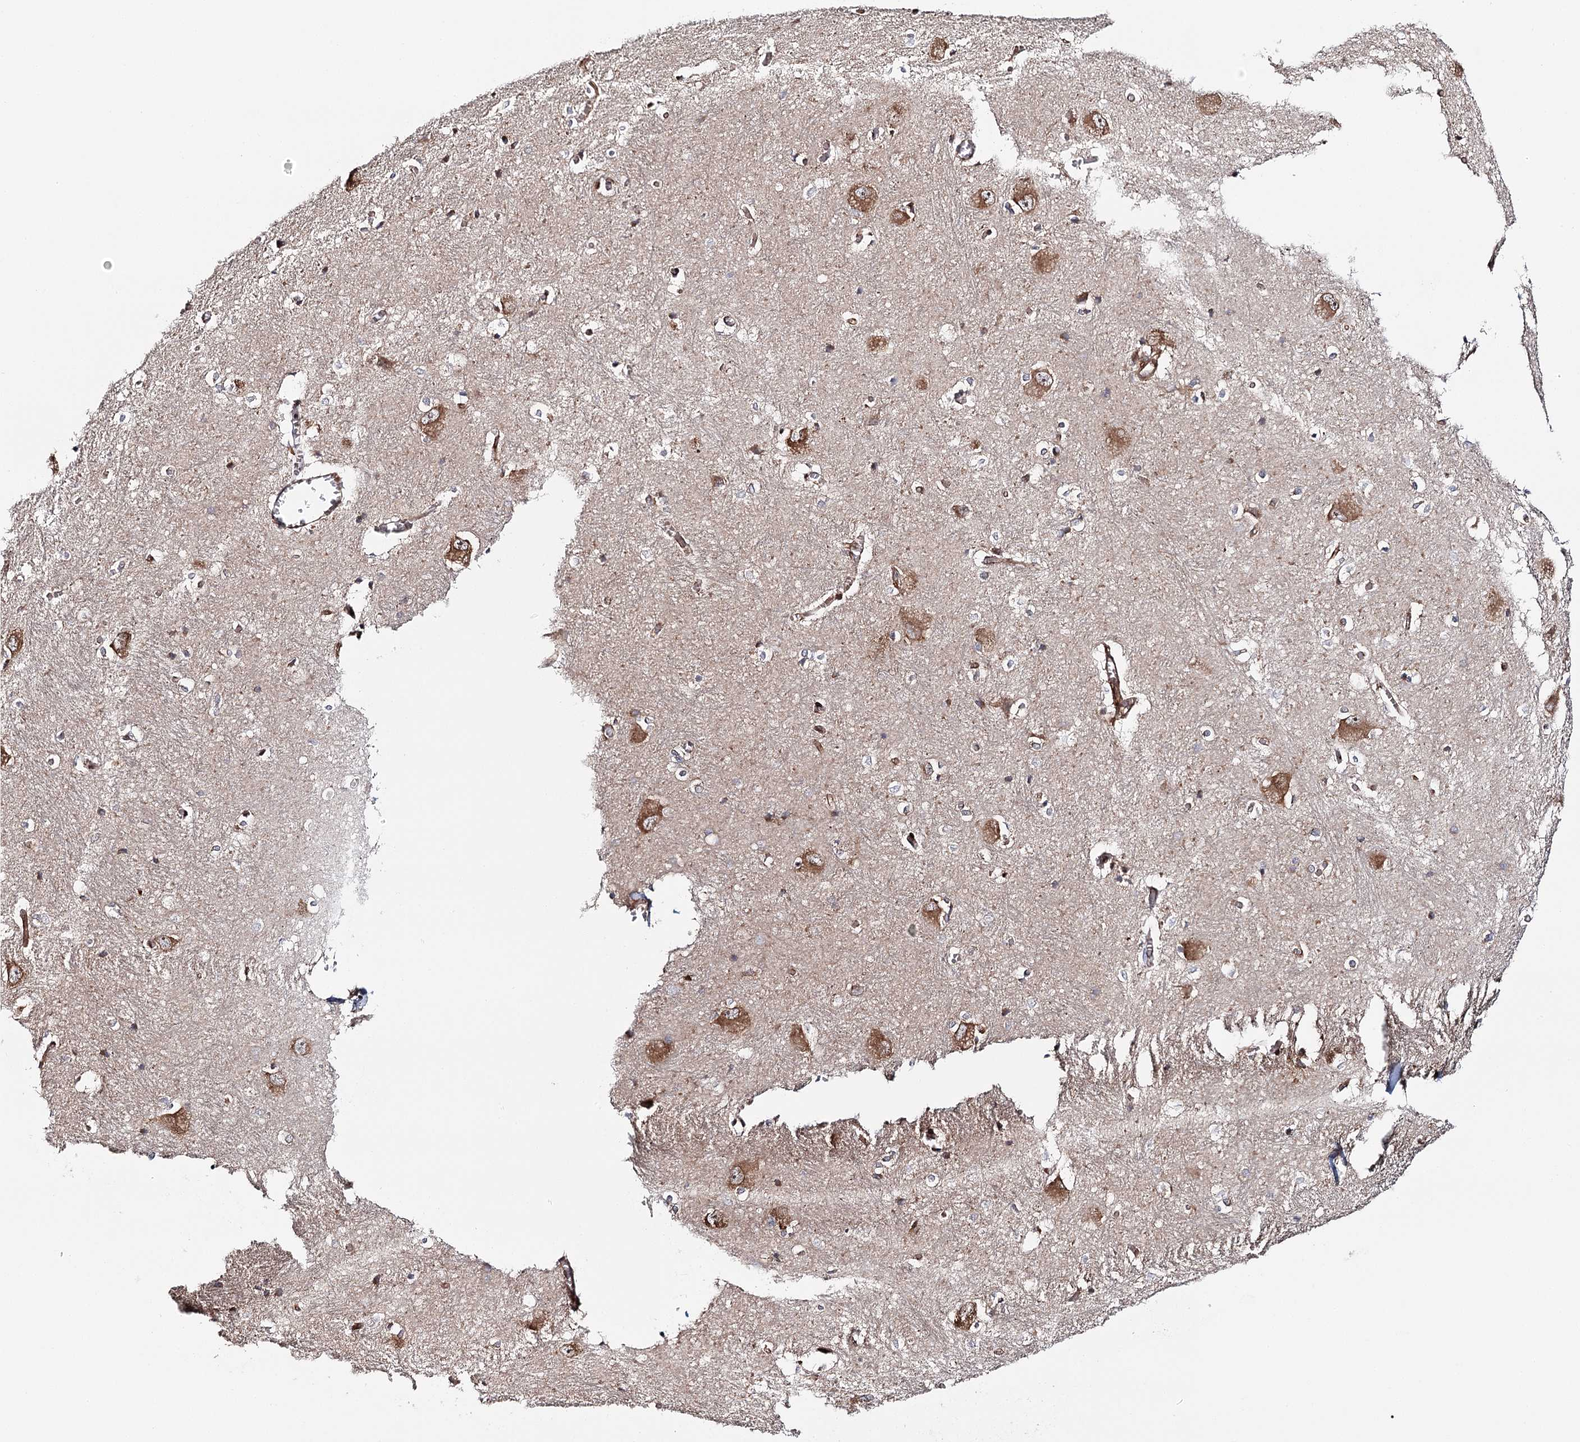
{"staining": {"intensity": "moderate", "quantity": "25%-75%", "location": "cytoplasmic/membranous"}, "tissue": "caudate", "cell_type": "Glial cells", "image_type": "normal", "snomed": [{"axis": "morphology", "description": "Normal tissue, NOS"}, {"axis": "topography", "description": "Lateral ventricle wall"}], "caption": "Immunohistochemical staining of unremarkable human caudate demonstrates medium levels of moderate cytoplasmic/membranous staining in approximately 25%-75% of glial cells. (DAB (3,3'-diaminobenzidine) IHC, brown staining for protein, blue staining for nuclei).", "gene": "MKNK1", "patient": {"sex": "male", "age": 37}}